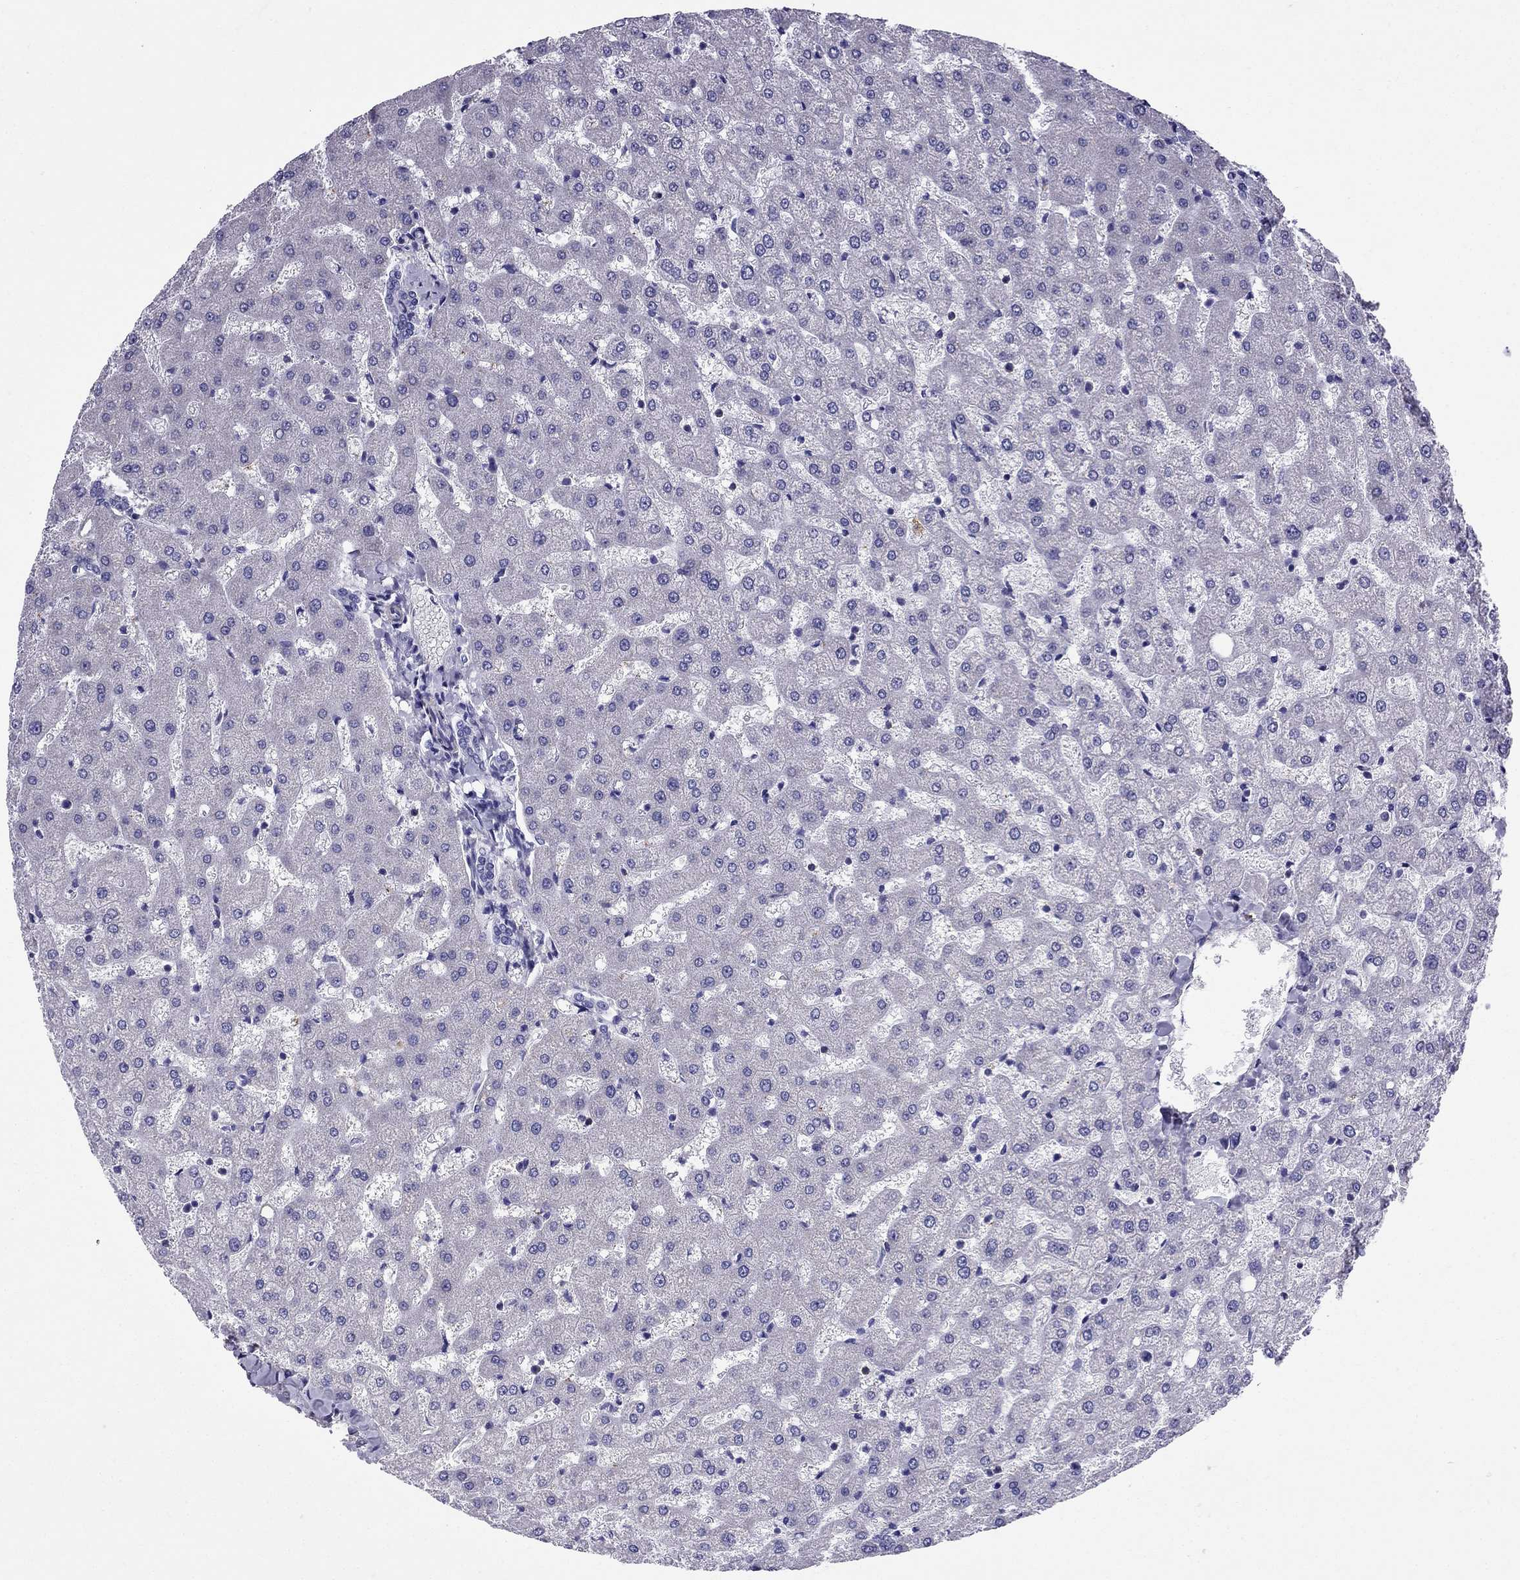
{"staining": {"intensity": "negative", "quantity": "none", "location": "none"}, "tissue": "liver", "cell_type": "Cholangiocytes", "image_type": "normal", "snomed": [{"axis": "morphology", "description": "Normal tissue, NOS"}, {"axis": "topography", "description": "Liver"}], "caption": "A photomicrograph of liver stained for a protein shows no brown staining in cholangiocytes. (Stains: DAB IHC with hematoxylin counter stain, Microscopy: brightfield microscopy at high magnification).", "gene": "GPR50", "patient": {"sex": "female", "age": 50}}